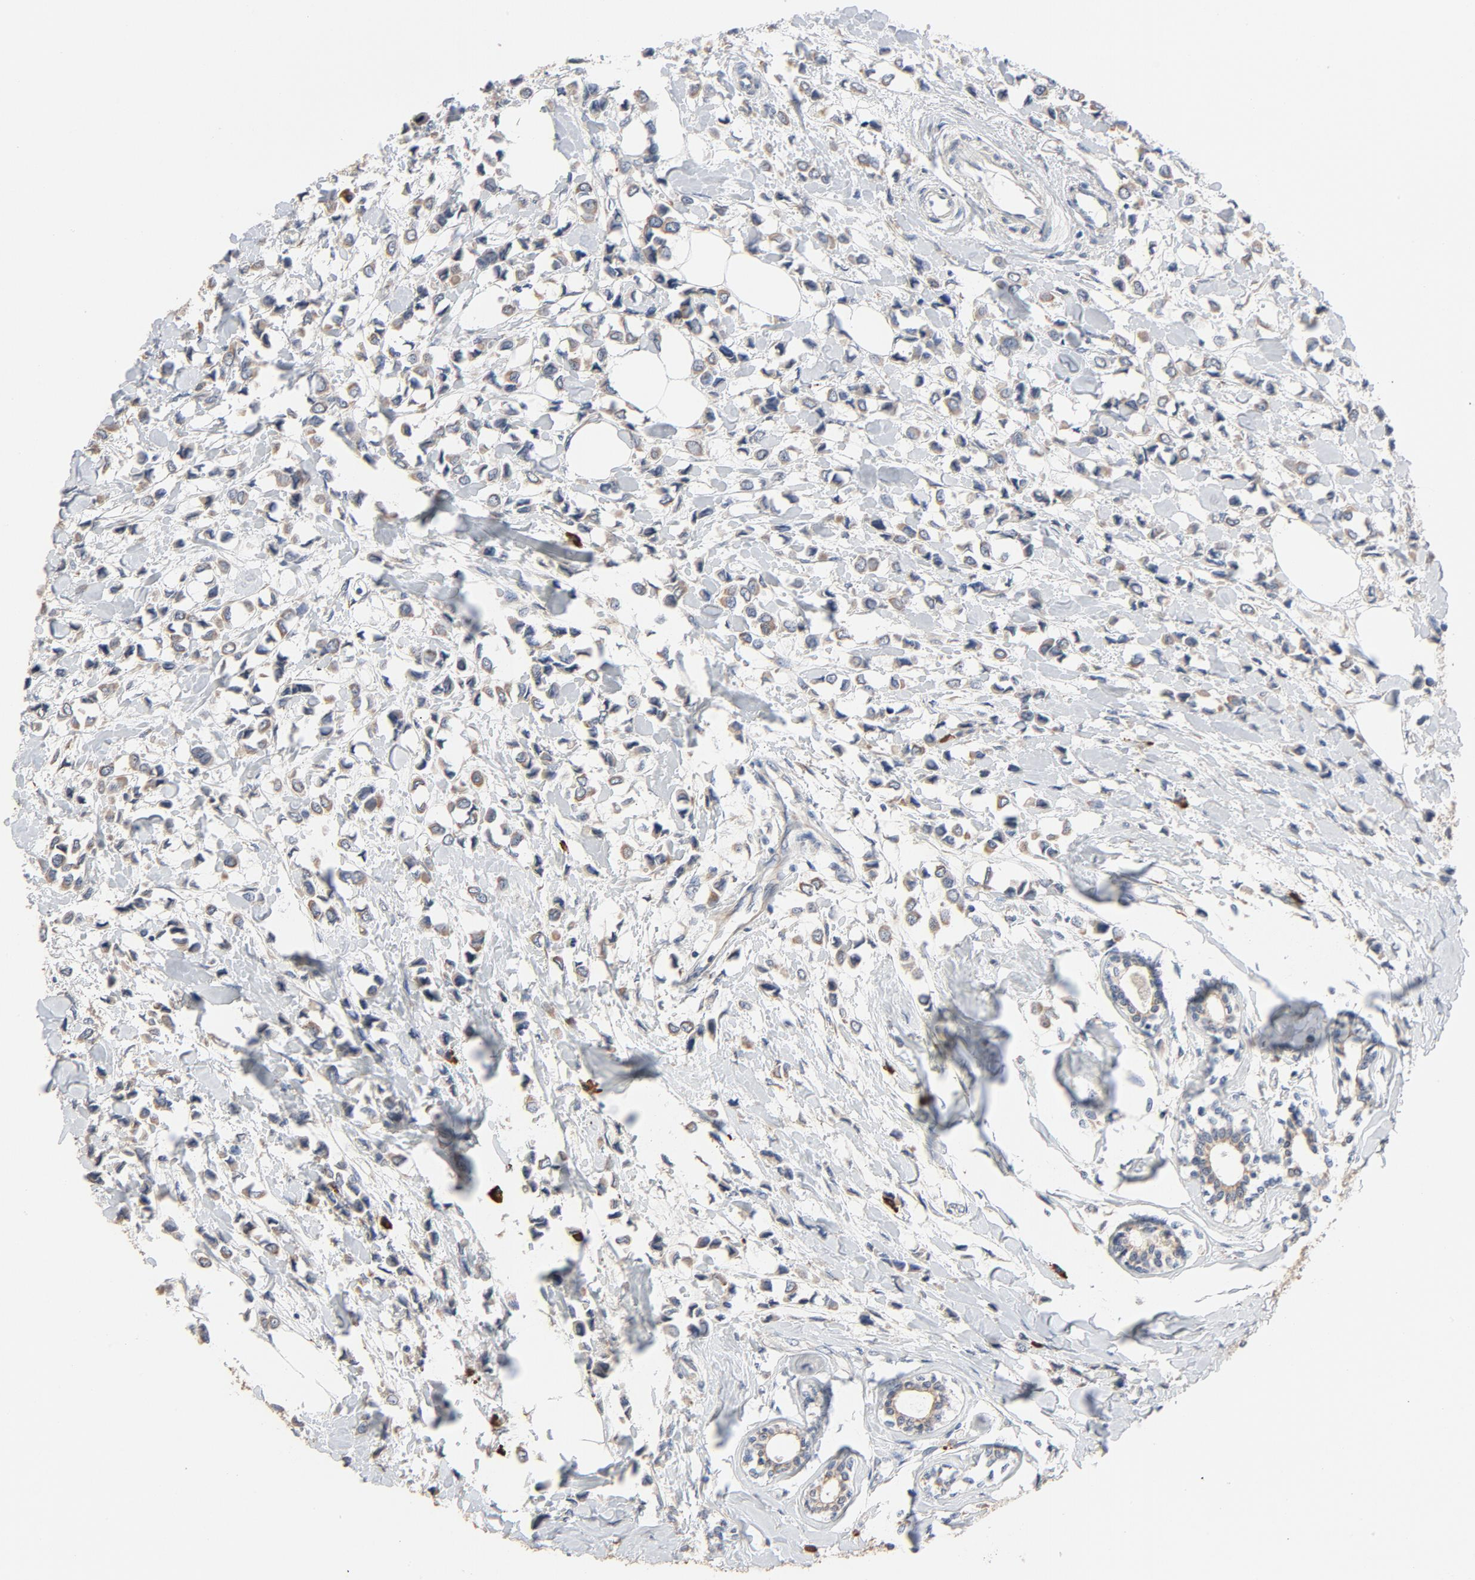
{"staining": {"intensity": "weak", "quantity": "25%-75%", "location": "cytoplasmic/membranous"}, "tissue": "breast cancer", "cell_type": "Tumor cells", "image_type": "cancer", "snomed": [{"axis": "morphology", "description": "Lobular carcinoma"}, {"axis": "topography", "description": "Breast"}], "caption": "This is an image of immunohistochemistry (IHC) staining of breast cancer (lobular carcinoma), which shows weak positivity in the cytoplasmic/membranous of tumor cells.", "gene": "TLR4", "patient": {"sex": "female", "age": 51}}